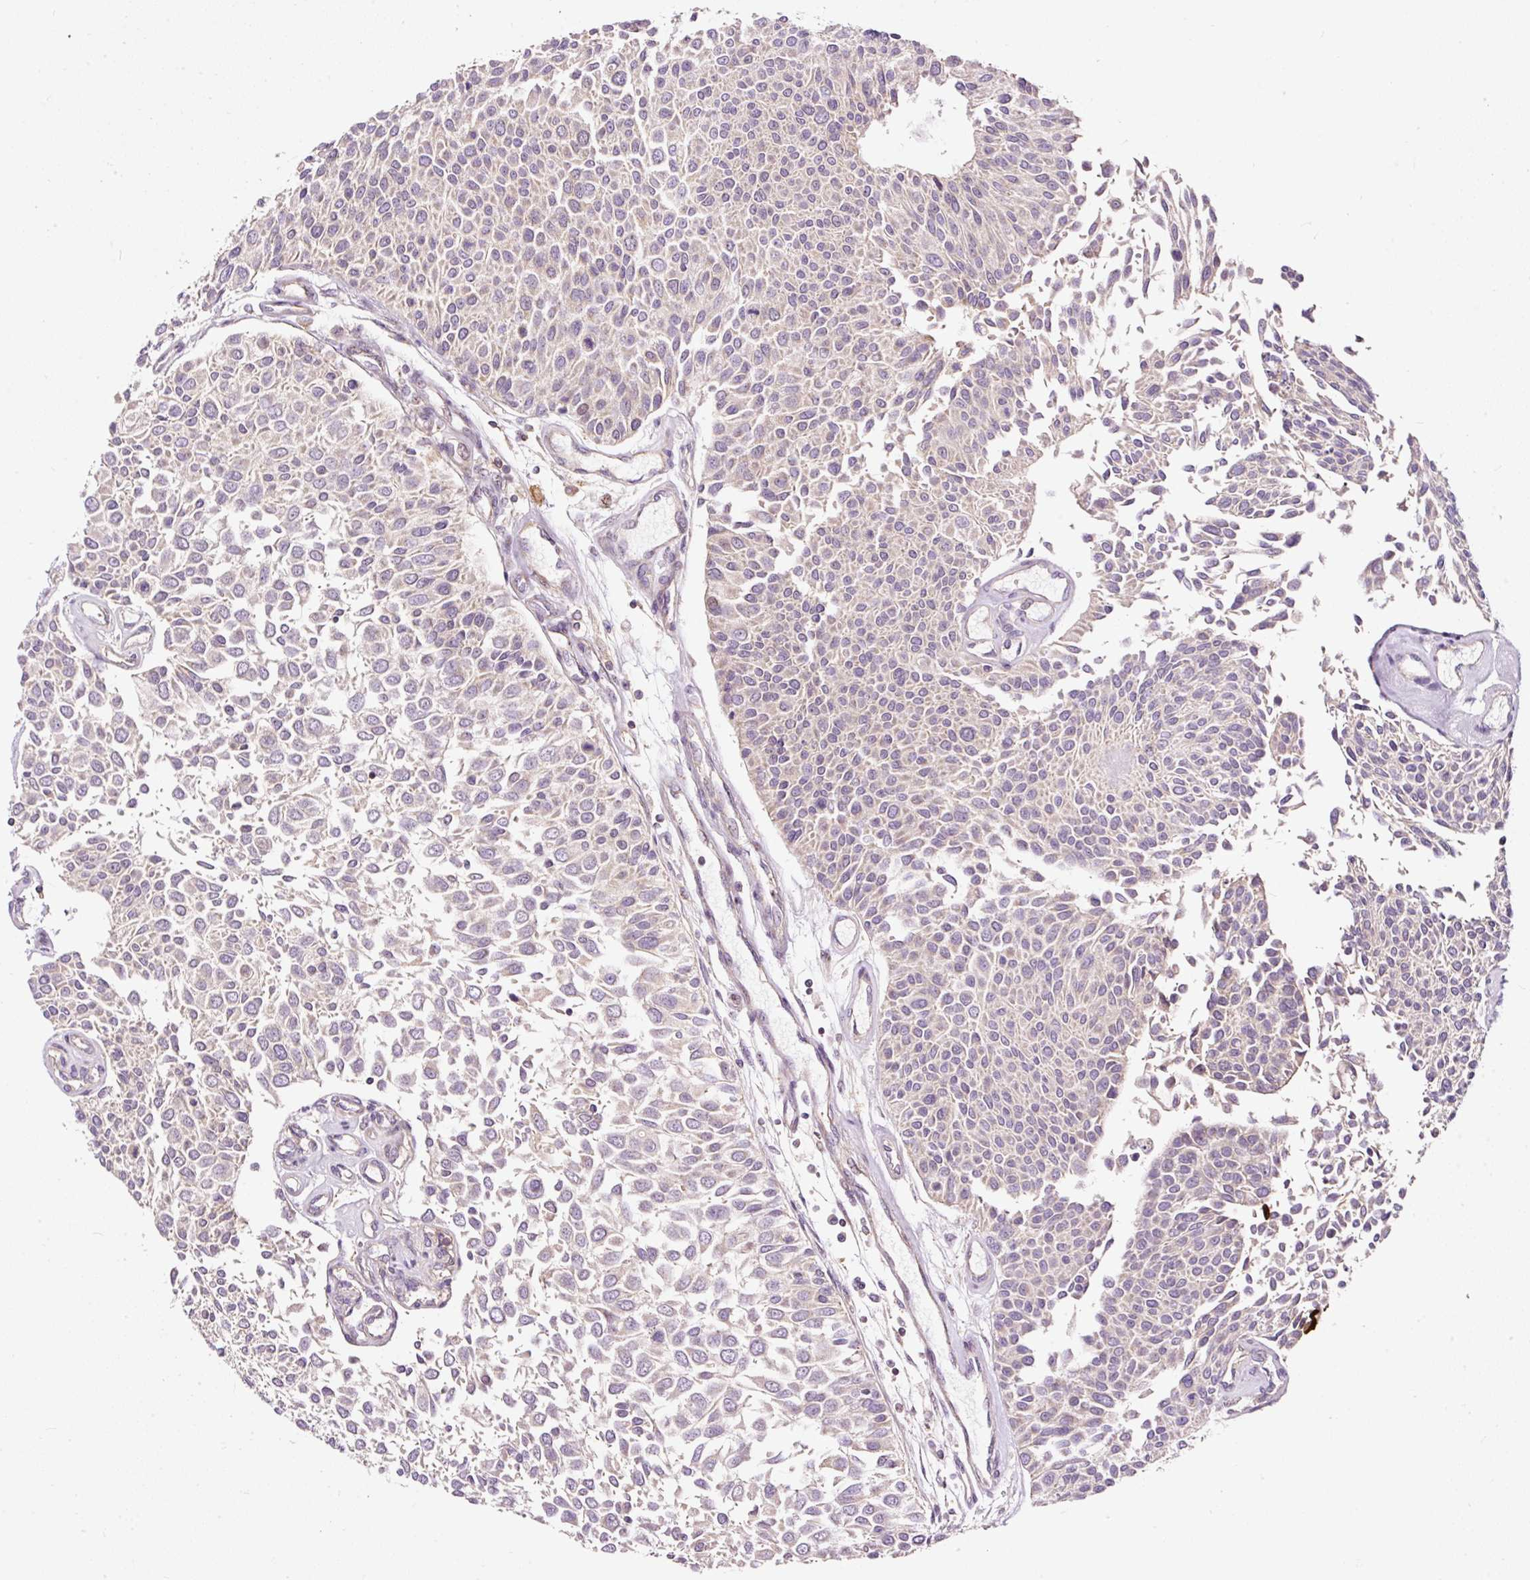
{"staining": {"intensity": "negative", "quantity": "none", "location": "none"}, "tissue": "urothelial cancer", "cell_type": "Tumor cells", "image_type": "cancer", "snomed": [{"axis": "morphology", "description": "Urothelial carcinoma, NOS"}, {"axis": "topography", "description": "Urinary bladder"}], "caption": "IHC of urothelial cancer reveals no positivity in tumor cells.", "gene": "BOLA3", "patient": {"sex": "male", "age": 55}}